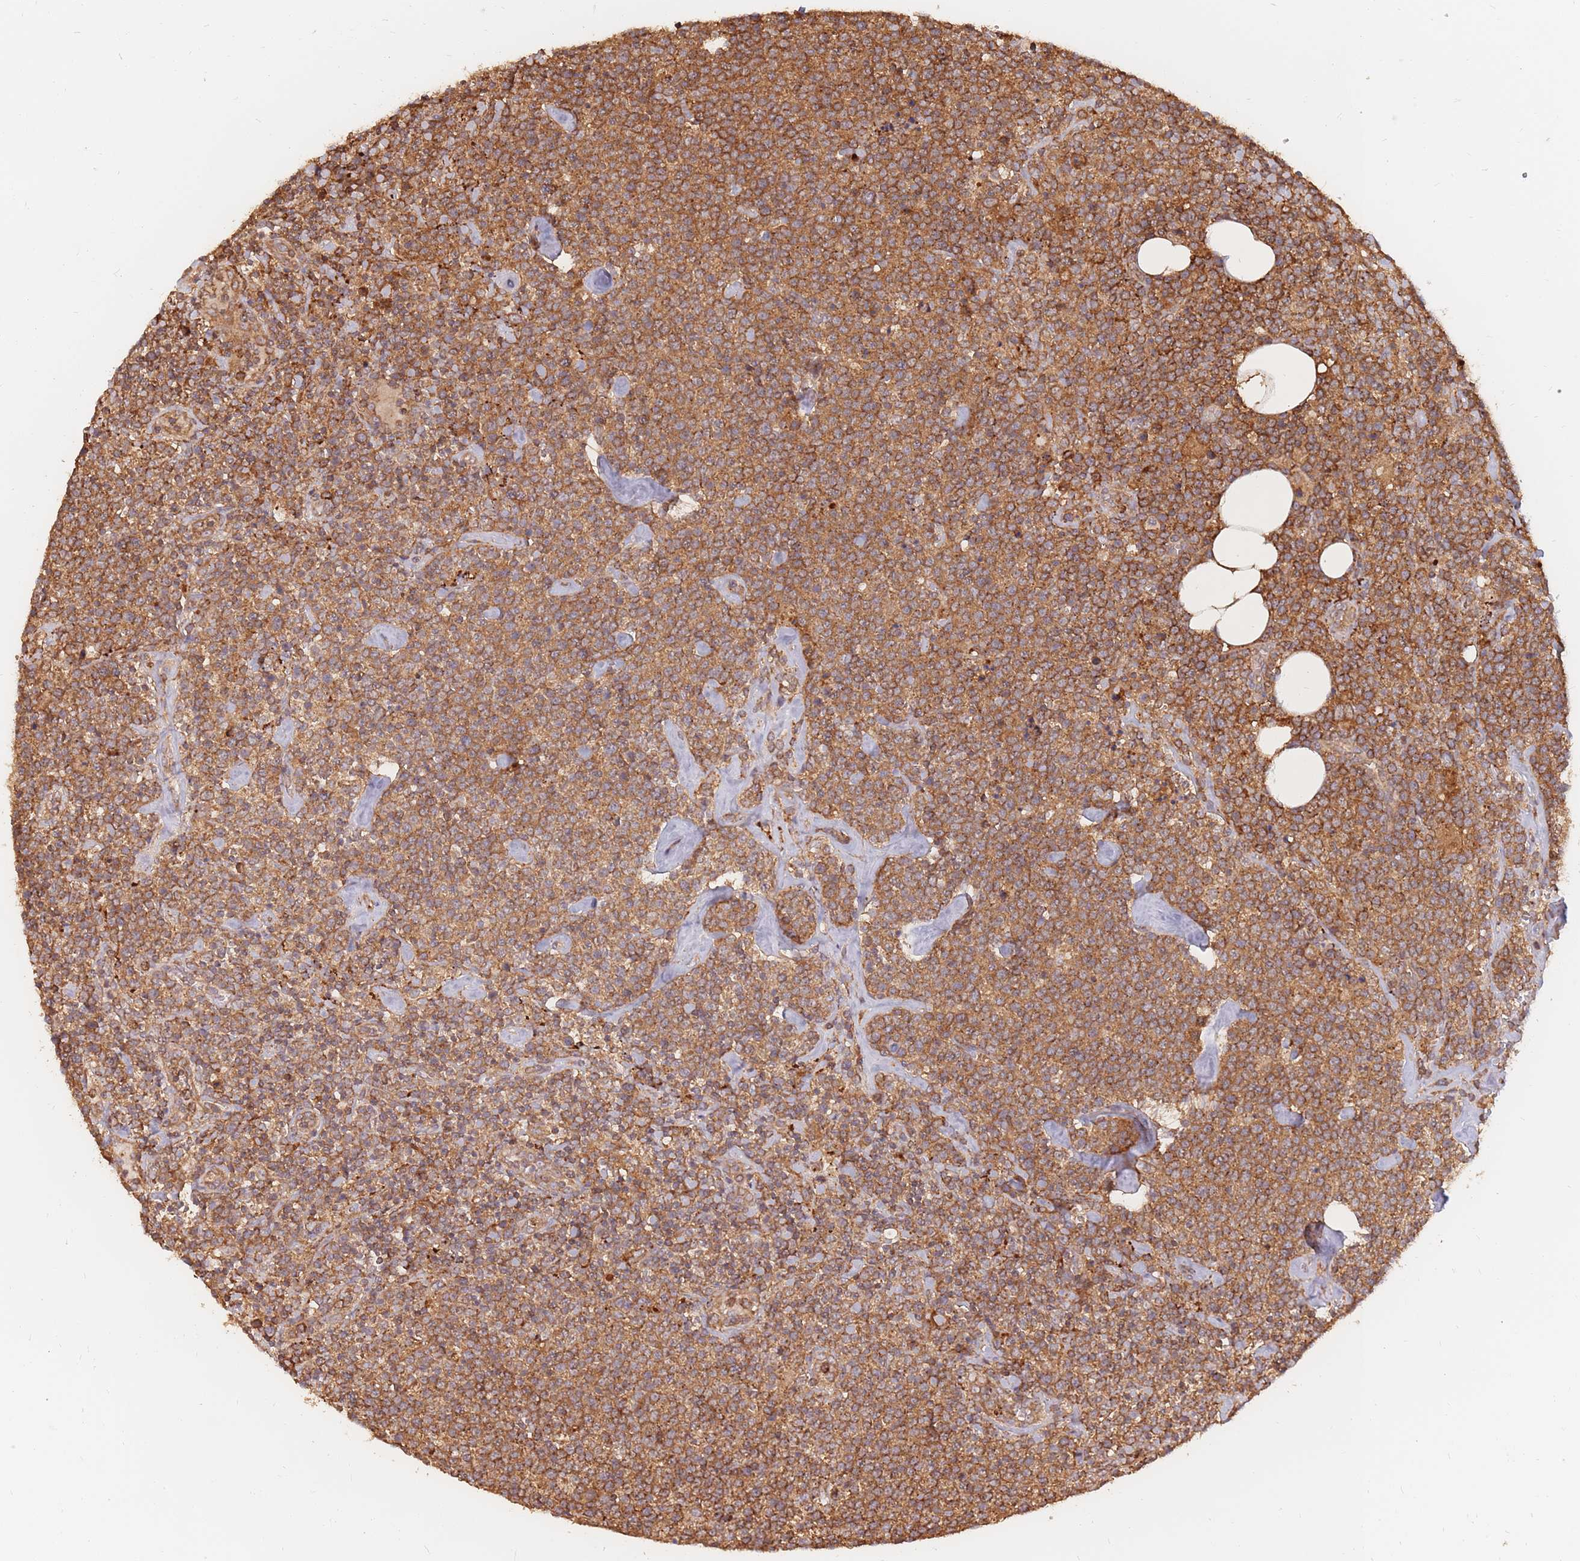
{"staining": {"intensity": "moderate", "quantity": ">75%", "location": "cytoplasmic/membranous"}, "tissue": "lymphoma", "cell_type": "Tumor cells", "image_type": "cancer", "snomed": [{"axis": "morphology", "description": "Malignant lymphoma, non-Hodgkin's type, High grade"}, {"axis": "topography", "description": "Lymph node"}], "caption": "Moderate cytoplasmic/membranous expression for a protein is present in approximately >75% of tumor cells of lymphoma using immunohistochemistry (IHC).", "gene": "RASSF2", "patient": {"sex": "male", "age": 61}}